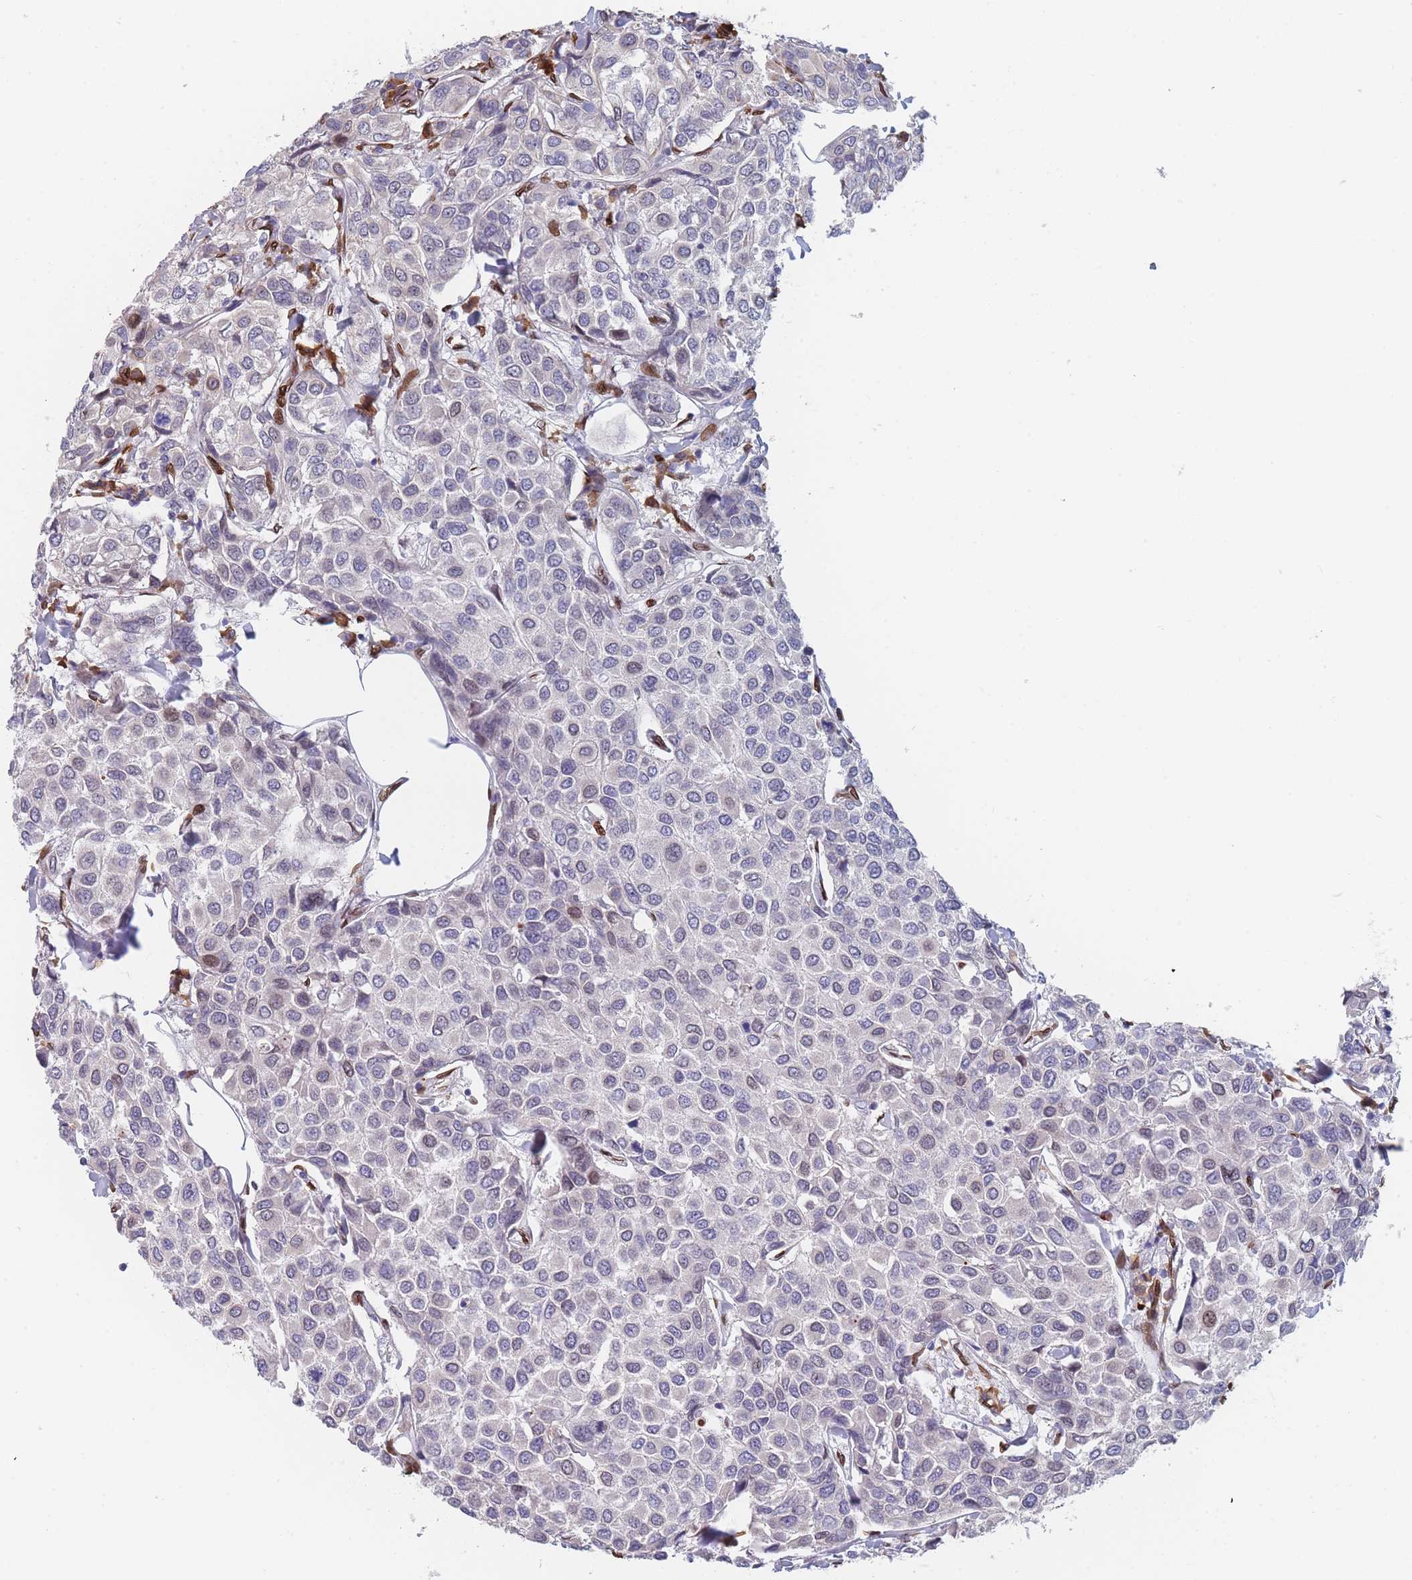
{"staining": {"intensity": "negative", "quantity": "none", "location": "none"}, "tissue": "breast cancer", "cell_type": "Tumor cells", "image_type": "cancer", "snomed": [{"axis": "morphology", "description": "Duct carcinoma"}, {"axis": "topography", "description": "Breast"}], "caption": "Image shows no protein expression in tumor cells of breast cancer (invasive ductal carcinoma) tissue.", "gene": "ZBTB1", "patient": {"sex": "female", "age": 55}}